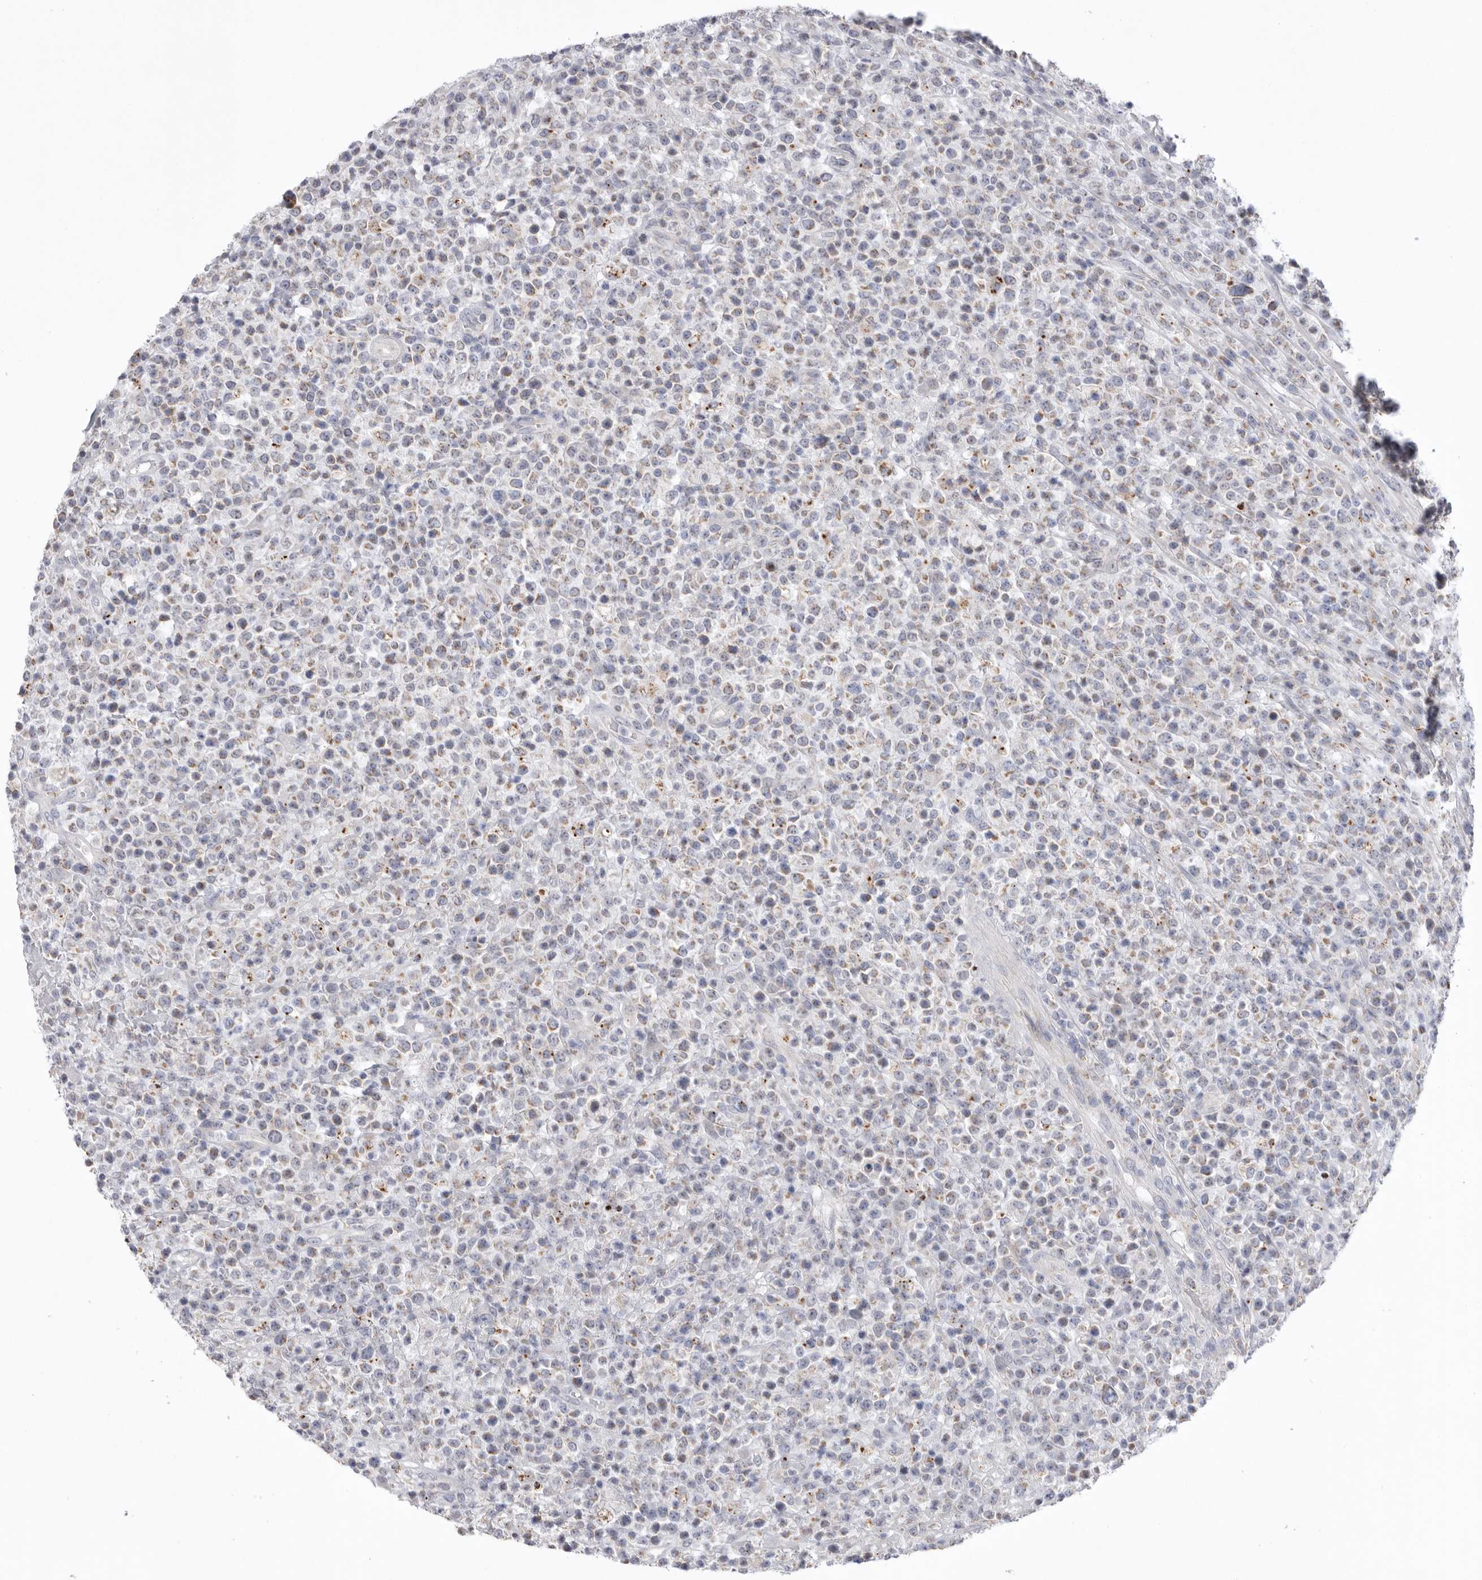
{"staining": {"intensity": "weak", "quantity": "25%-75%", "location": "cytoplasmic/membranous"}, "tissue": "lymphoma", "cell_type": "Tumor cells", "image_type": "cancer", "snomed": [{"axis": "morphology", "description": "Malignant lymphoma, non-Hodgkin's type, High grade"}, {"axis": "topography", "description": "Colon"}], "caption": "Protein staining demonstrates weak cytoplasmic/membranous positivity in approximately 25%-75% of tumor cells in lymphoma.", "gene": "VDAC3", "patient": {"sex": "female", "age": 53}}